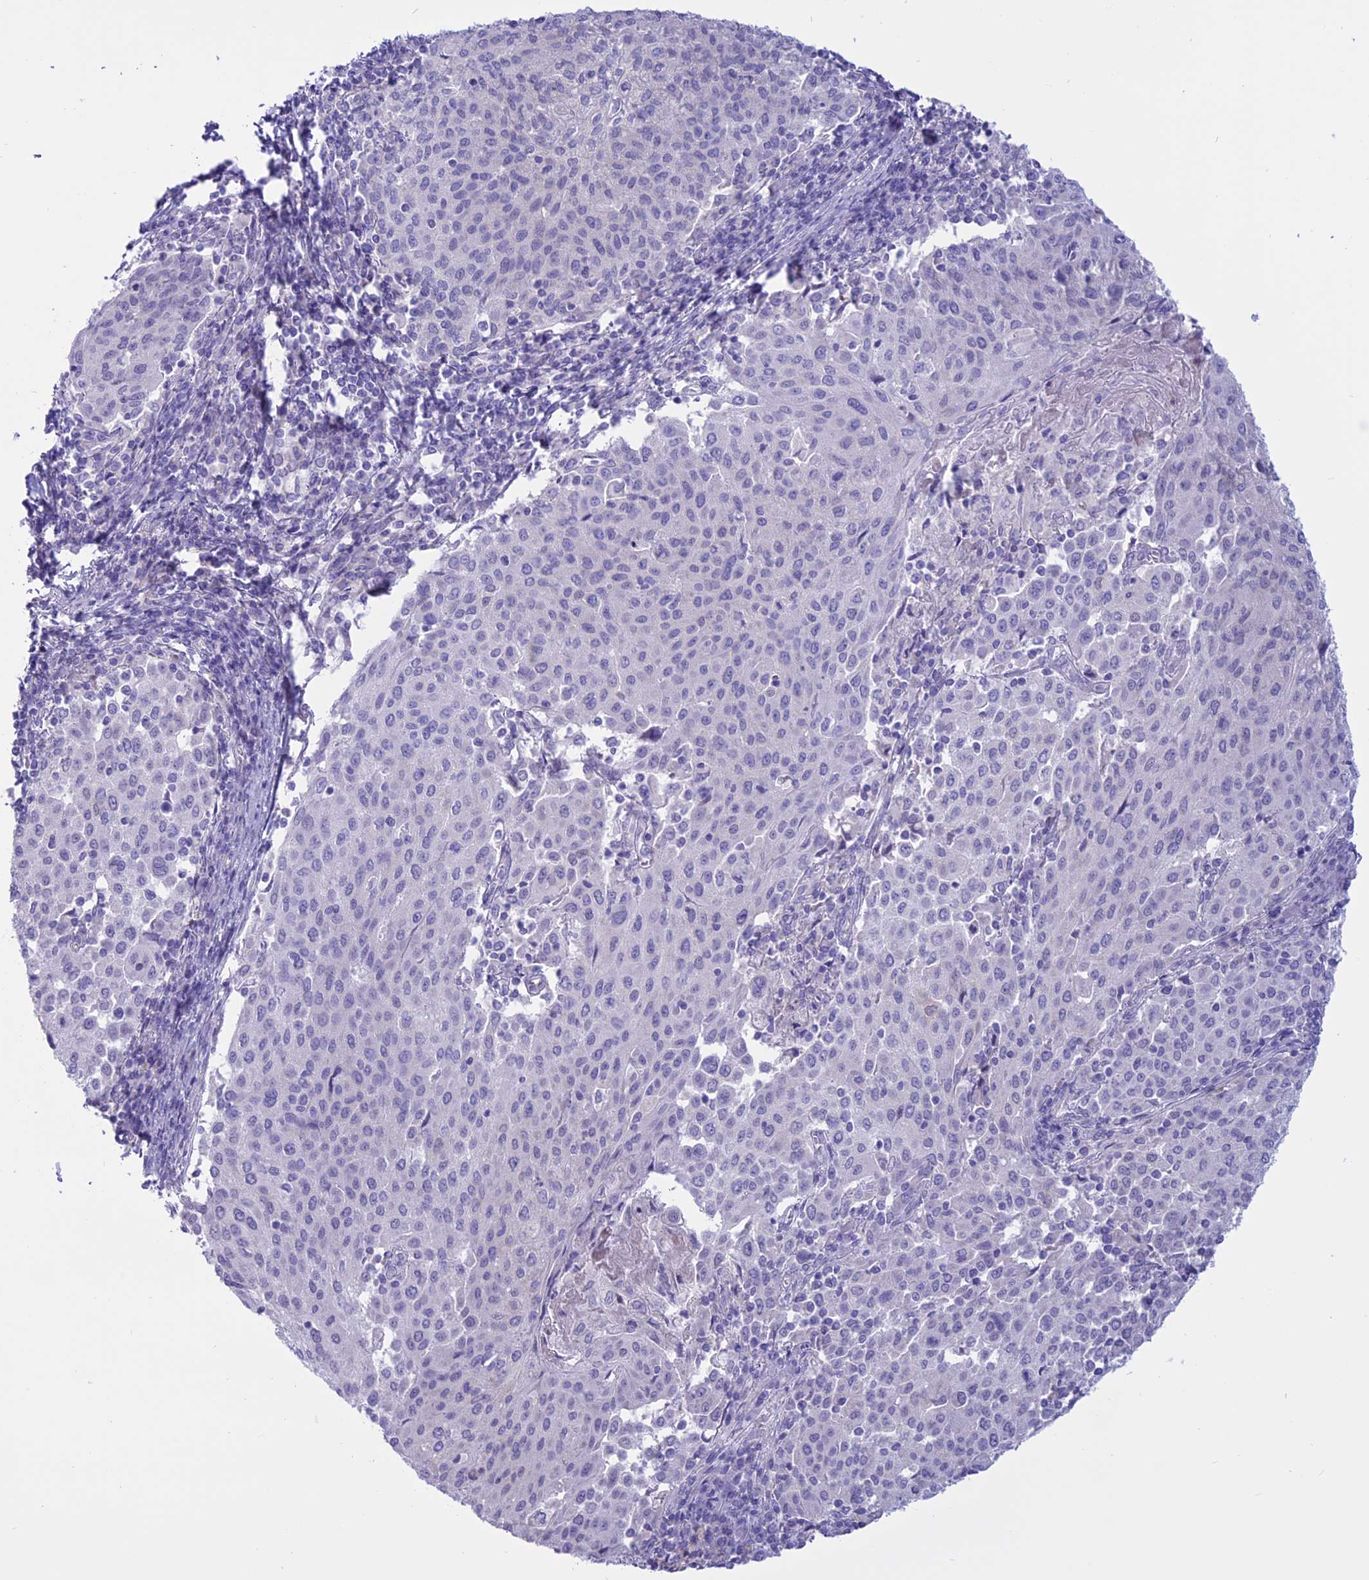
{"staining": {"intensity": "negative", "quantity": "none", "location": "none"}, "tissue": "cervical cancer", "cell_type": "Tumor cells", "image_type": "cancer", "snomed": [{"axis": "morphology", "description": "Squamous cell carcinoma, NOS"}, {"axis": "topography", "description": "Cervix"}], "caption": "DAB (3,3'-diaminobenzidine) immunohistochemical staining of human cervical squamous cell carcinoma exhibits no significant positivity in tumor cells.", "gene": "SPHKAP", "patient": {"sex": "female", "age": 46}}